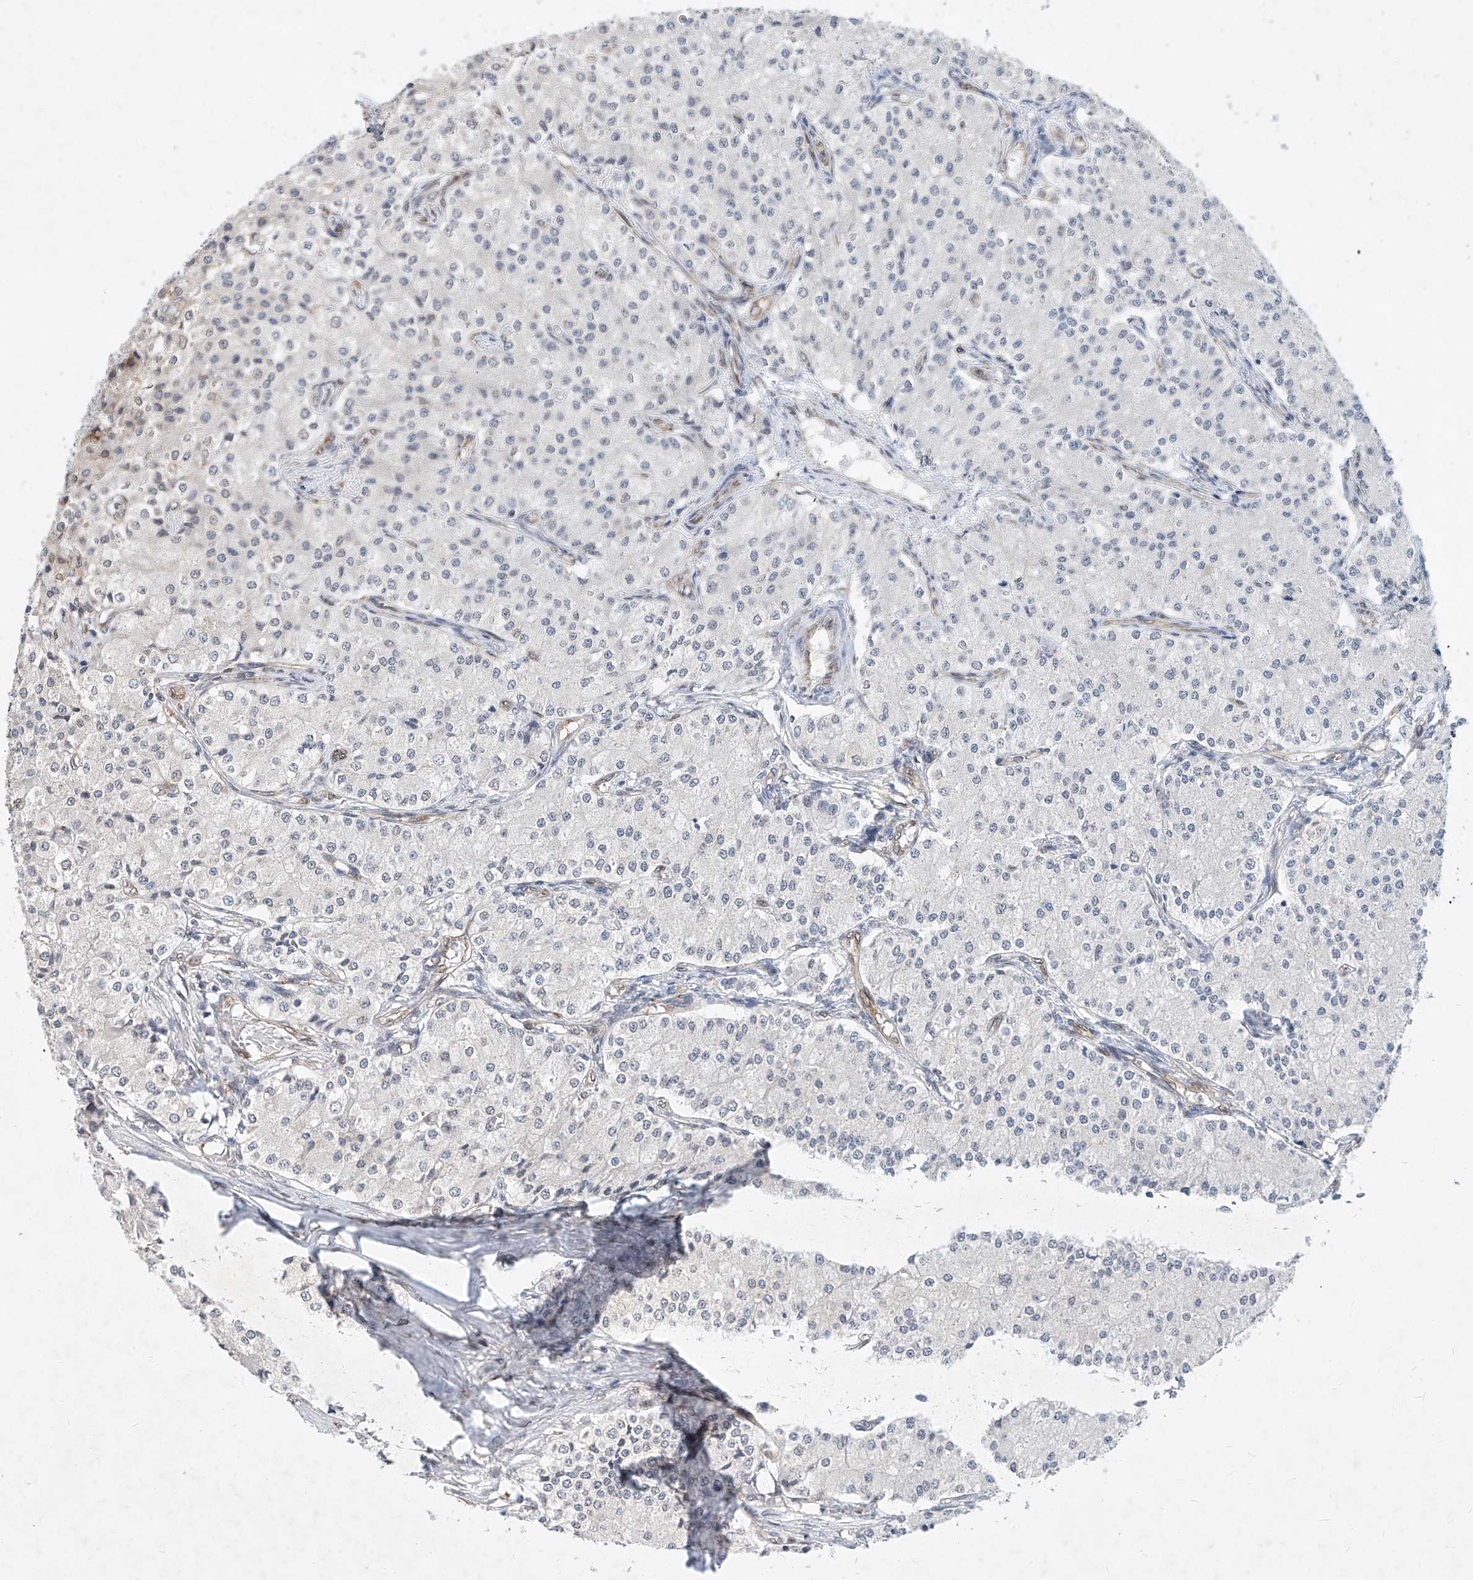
{"staining": {"intensity": "negative", "quantity": "none", "location": "none"}, "tissue": "carcinoid", "cell_type": "Tumor cells", "image_type": "cancer", "snomed": [{"axis": "morphology", "description": "Carcinoid, malignant, NOS"}, {"axis": "topography", "description": "Colon"}], "caption": "IHC micrograph of neoplastic tissue: carcinoid stained with DAB reveals no significant protein expression in tumor cells. (DAB (3,3'-diaminobenzidine) IHC with hematoxylin counter stain).", "gene": "MX2", "patient": {"sex": "female", "age": 52}}